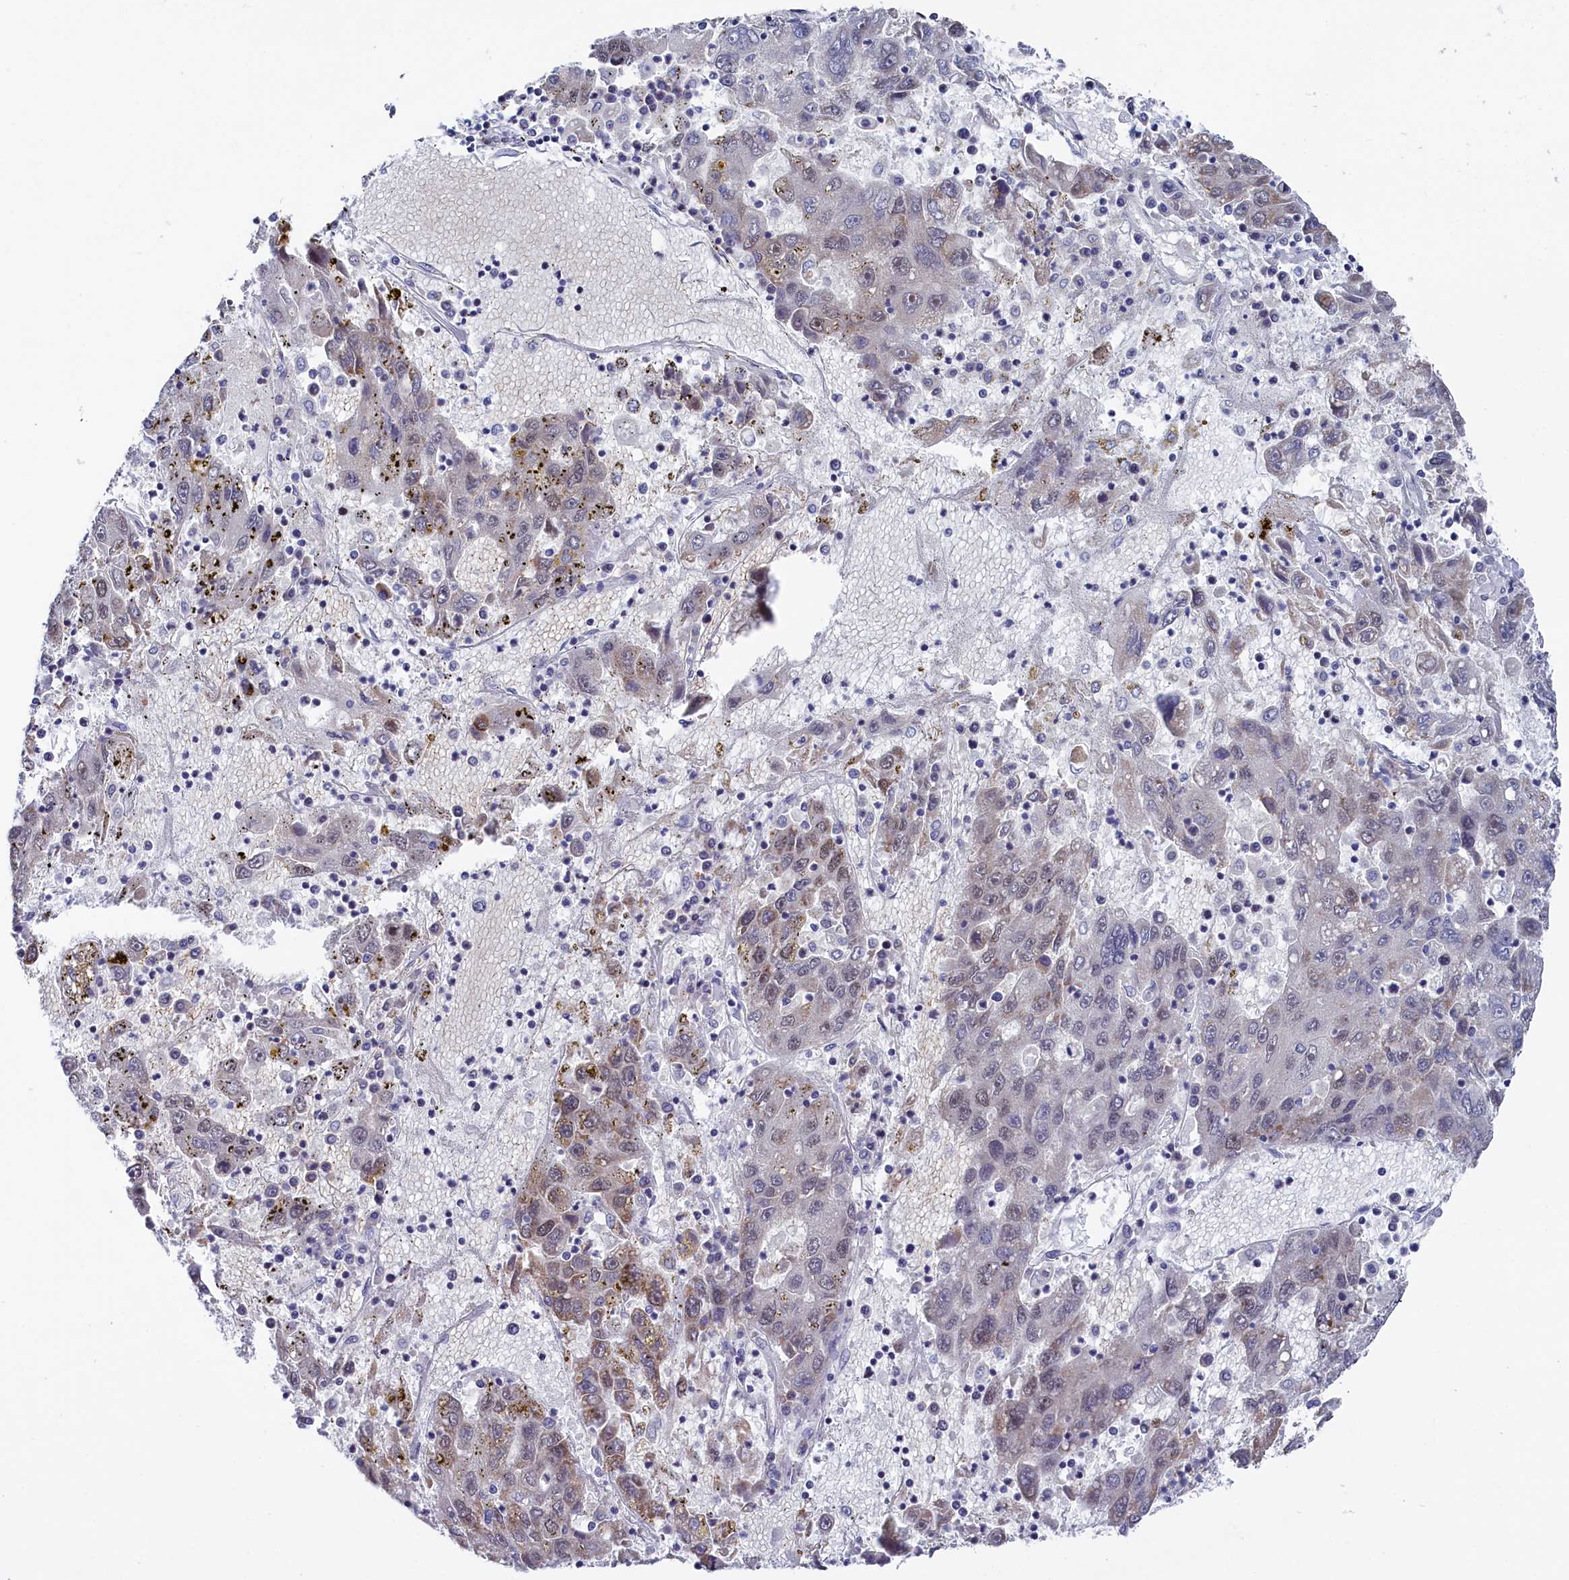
{"staining": {"intensity": "moderate", "quantity": "<25%", "location": "nuclear"}, "tissue": "liver cancer", "cell_type": "Tumor cells", "image_type": "cancer", "snomed": [{"axis": "morphology", "description": "Carcinoma, Hepatocellular, NOS"}, {"axis": "topography", "description": "Liver"}], "caption": "An immunohistochemistry photomicrograph of neoplastic tissue is shown. Protein staining in brown shows moderate nuclear positivity in liver cancer (hepatocellular carcinoma) within tumor cells.", "gene": "TIGD4", "patient": {"sex": "male", "age": 49}}